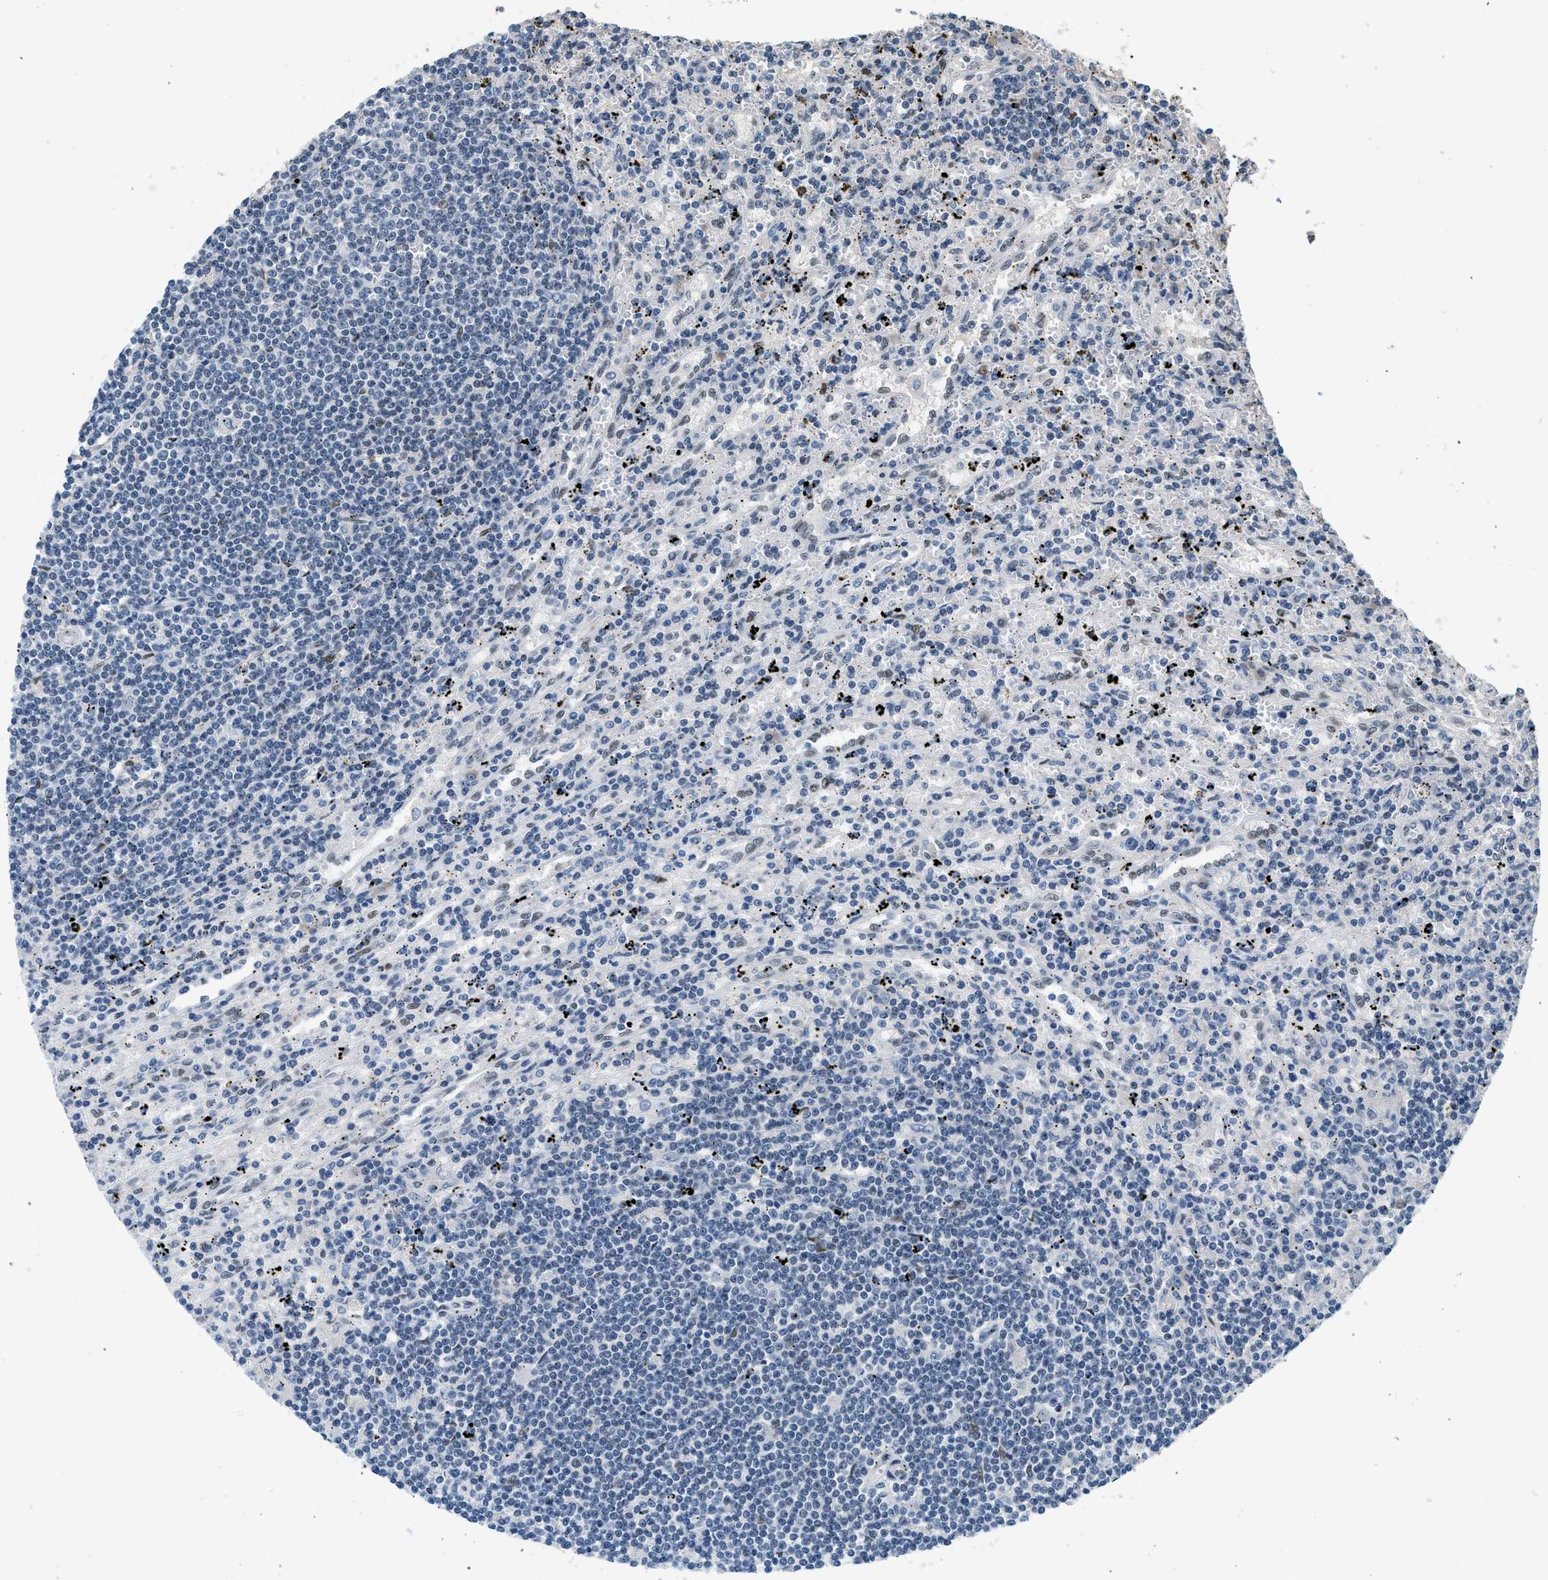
{"staining": {"intensity": "negative", "quantity": "none", "location": "none"}, "tissue": "lymphoma", "cell_type": "Tumor cells", "image_type": "cancer", "snomed": [{"axis": "morphology", "description": "Malignant lymphoma, non-Hodgkin's type, Low grade"}, {"axis": "topography", "description": "Spleen"}], "caption": "A photomicrograph of human lymphoma is negative for staining in tumor cells. Nuclei are stained in blue.", "gene": "ZBTB20", "patient": {"sex": "male", "age": 76}}